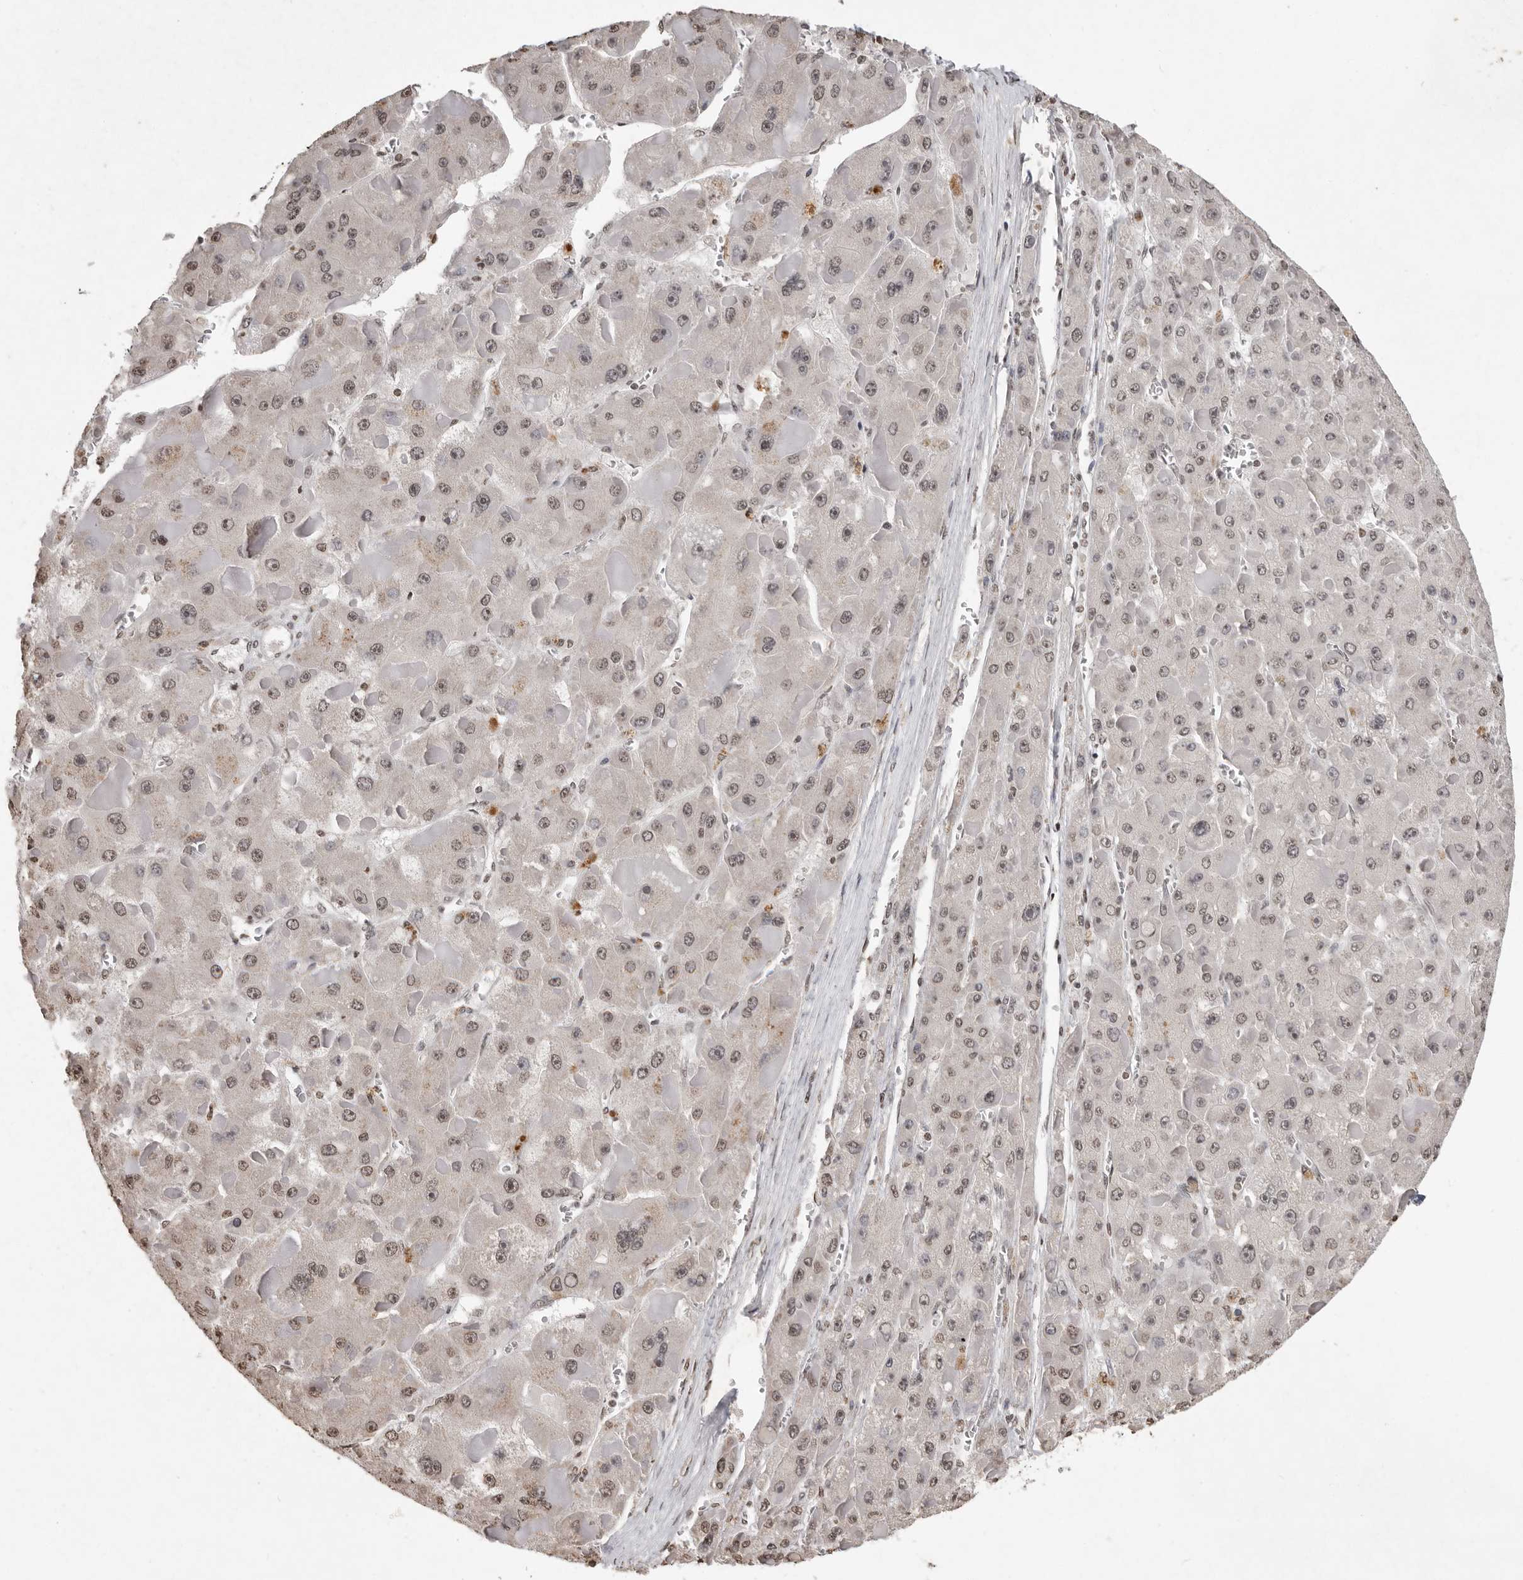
{"staining": {"intensity": "weak", "quantity": "25%-75%", "location": "nuclear"}, "tissue": "liver cancer", "cell_type": "Tumor cells", "image_type": "cancer", "snomed": [{"axis": "morphology", "description": "Carcinoma, Hepatocellular, NOS"}, {"axis": "topography", "description": "Liver"}], "caption": "A brown stain labels weak nuclear positivity of a protein in human liver cancer (hepatocellular carcinoma) tumor cells. (DAB IHC with brightfield microscopy, high magnification).", "gene": "WDR45", "patient": {"sex": "female", "age": 73}}